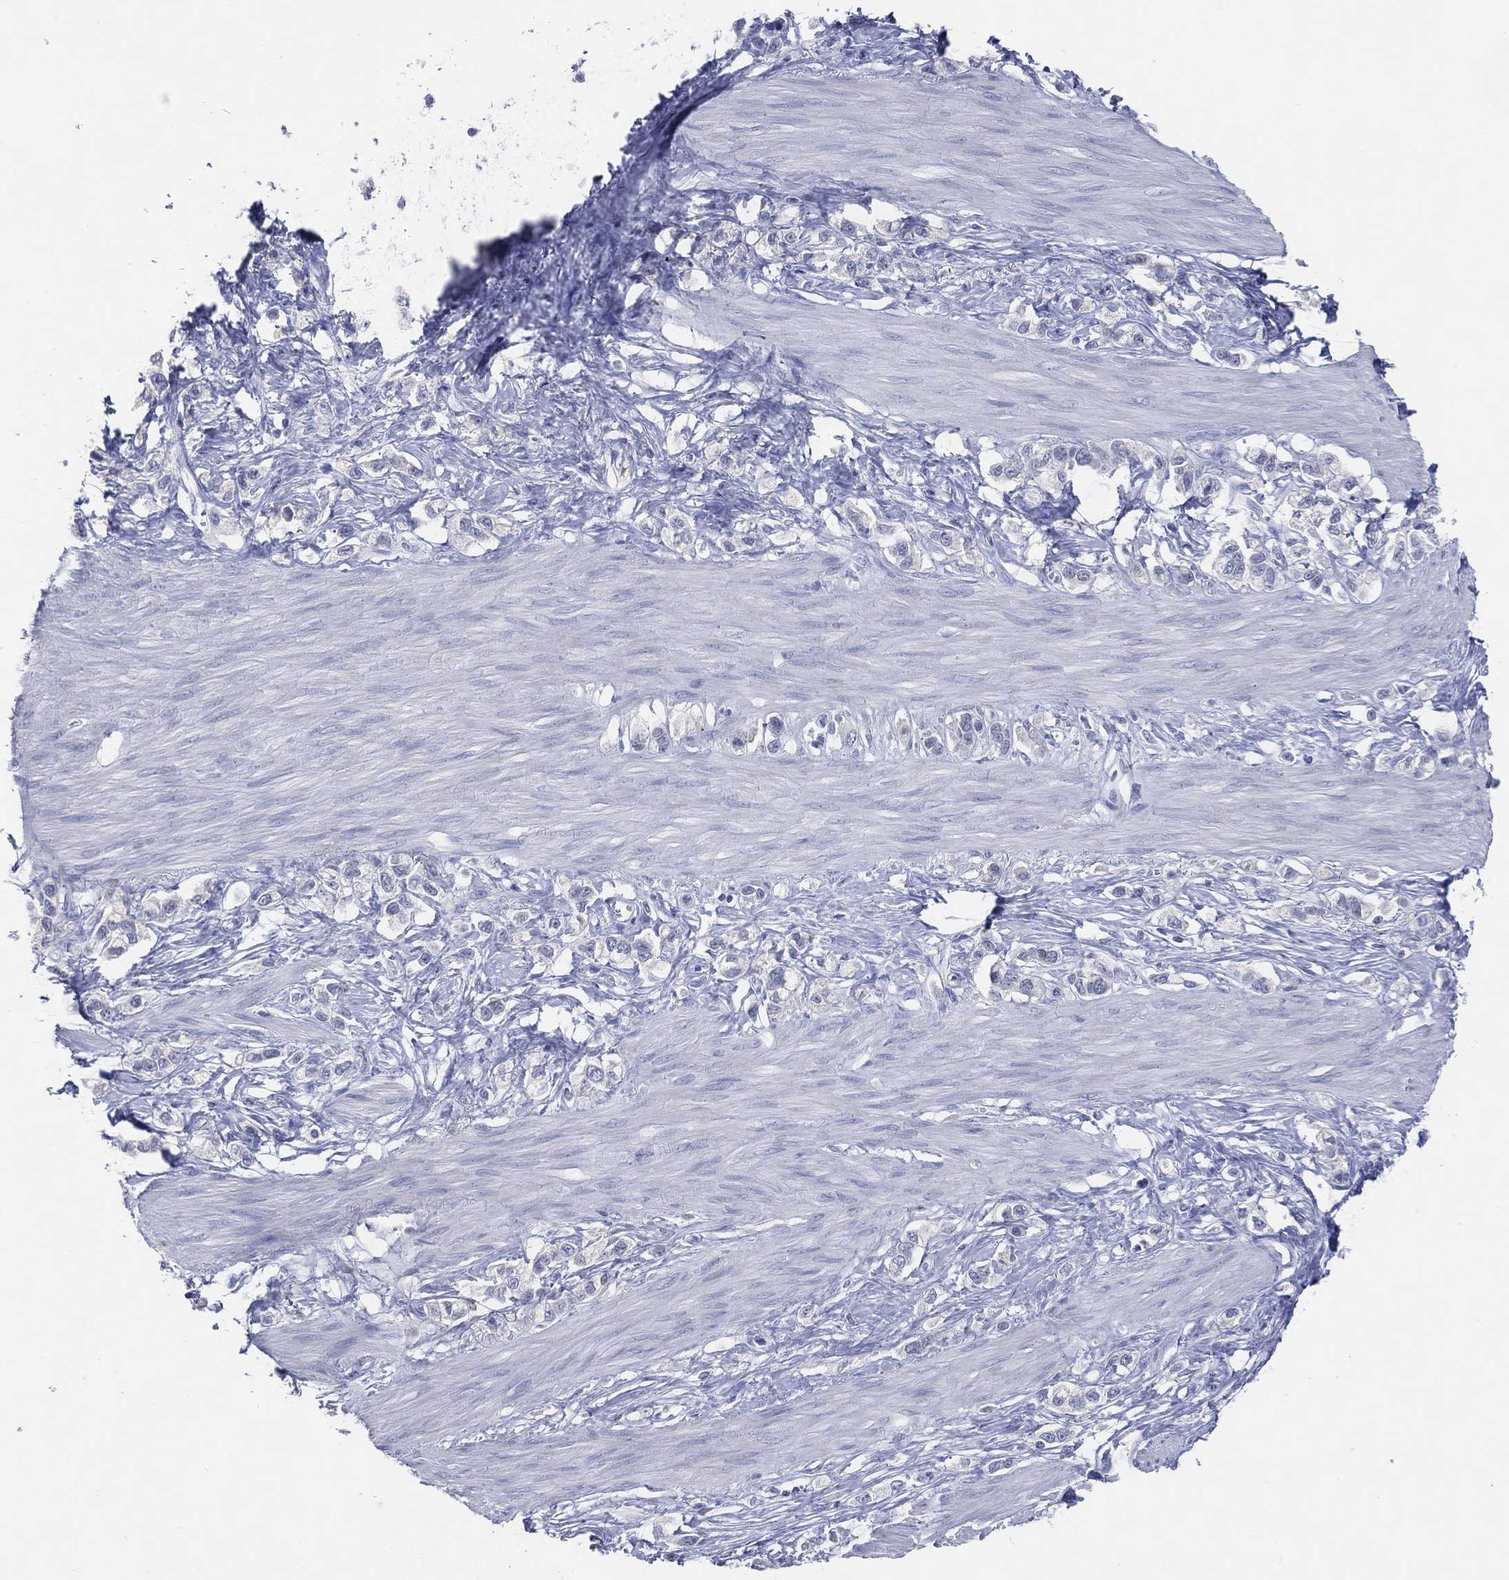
{"staining": {"intensity": "negative", "quantity": "none", "location": "none"}, "tissue": "stomach cancer", "cell_type": "Tumor cells", "image_type": "cancer", "snomed": [{"axis": "morphology", "description": "Normal tissue, NOS"}, {"axis": "morphology", "description": "Adenocarcinoma, NOS"}, {"axis": "morphology", "description": "Adenocarcinoma, High grade"}, {"axis": "topography", "description": "Stomach, upper"}, {"axis": "topography", "description": "Stomach"}], "caption": "Human stomach adenocarcinoma (high-grade) stained for a protein using IHC displays no expression in tumor cells.", "gene": "DNAH6", "patient": {"sex": "female", "age": 65}}